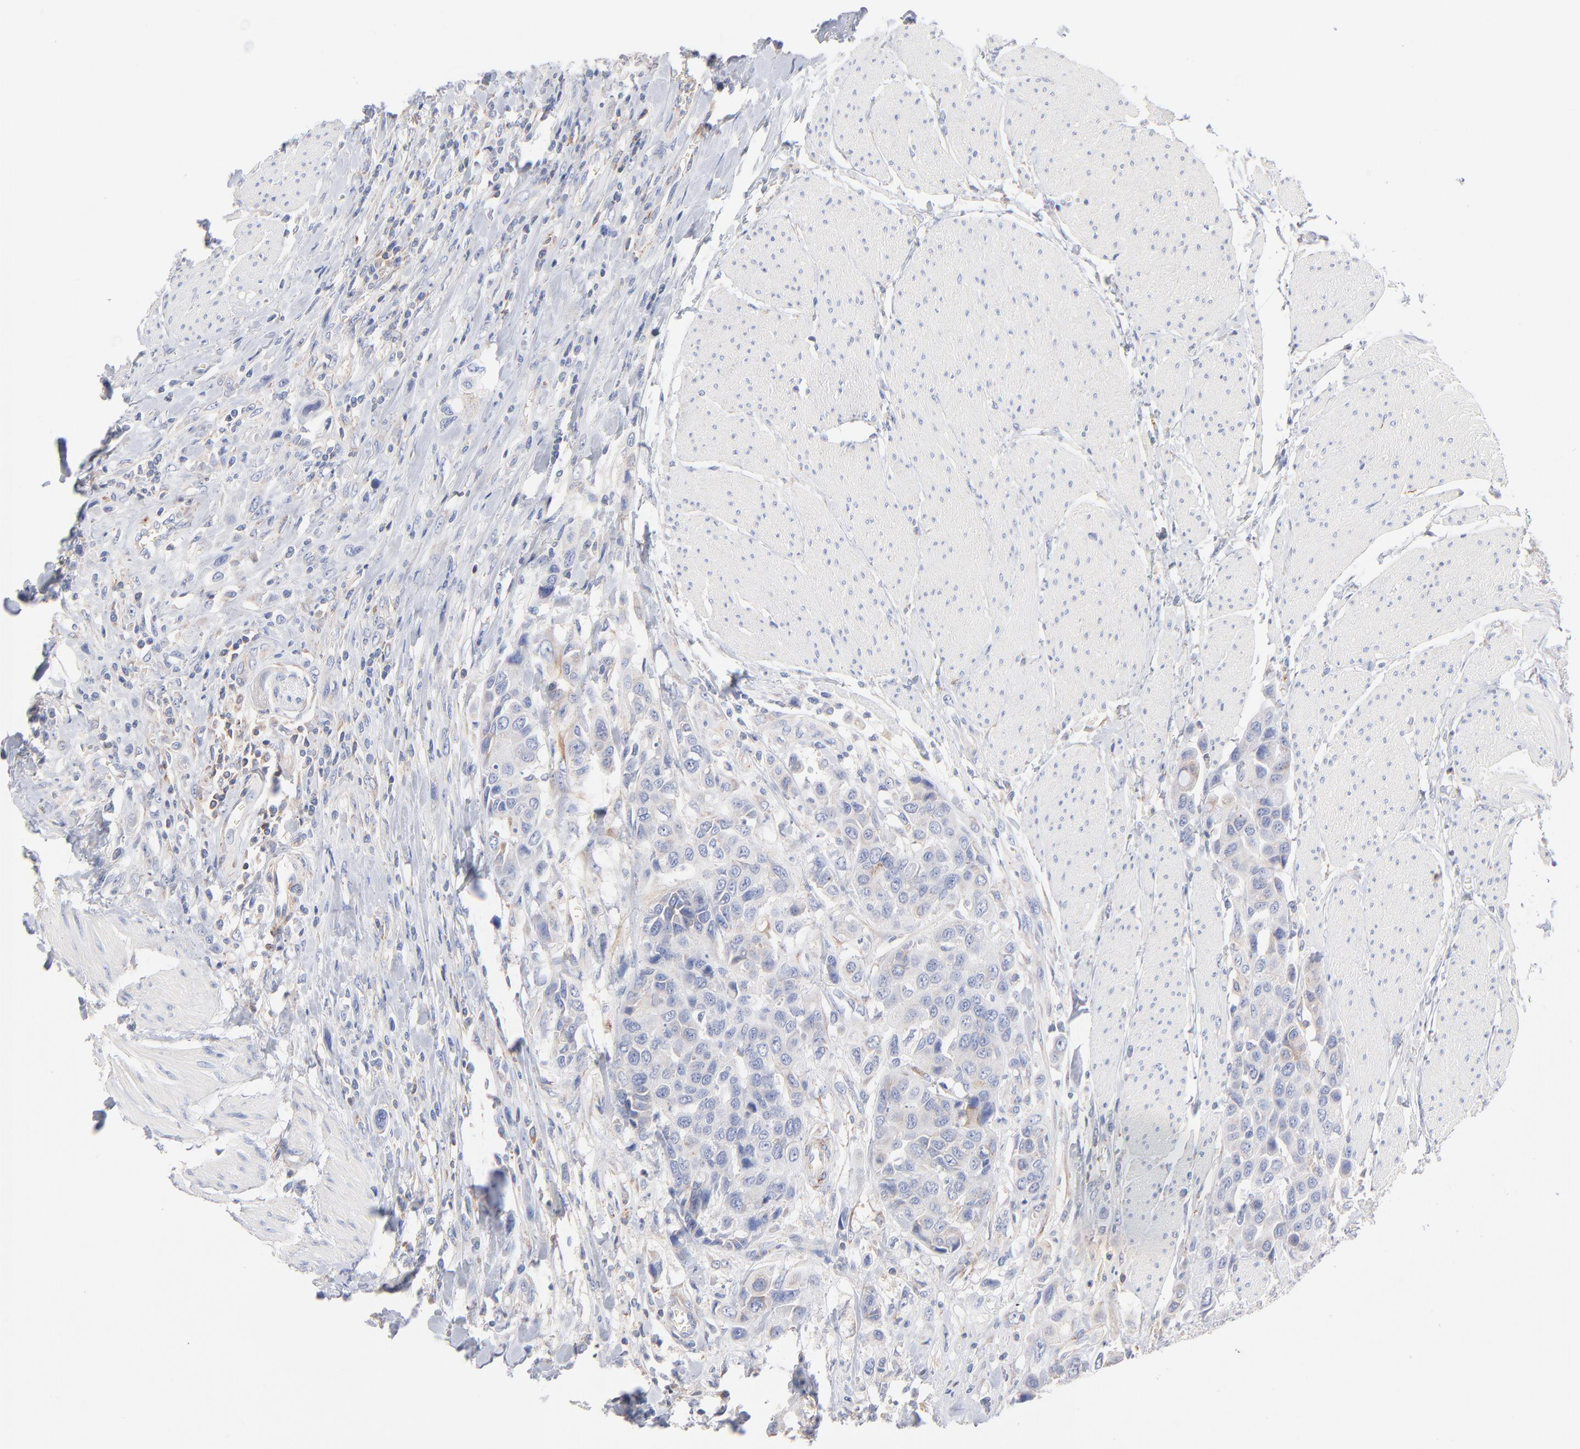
{"staining": {"intensity": "negative", "quantity": "none", "location": "none"}, "tissue": "urothelial cancer", "cell_type": "Tumor cells", "image_type": "cancer", "snomed": [{"axis": "morphology", "description": "Urothelial carcinoma, High grade"}, {"axis": "topography", "description": "Urinary bladder"}], "caption": "Tumor cells show no significant positivity in urothelial carcinoma (high-grade).", "gene": "SEPTIN6", "patient": {"sex": "male", "age": 50}}